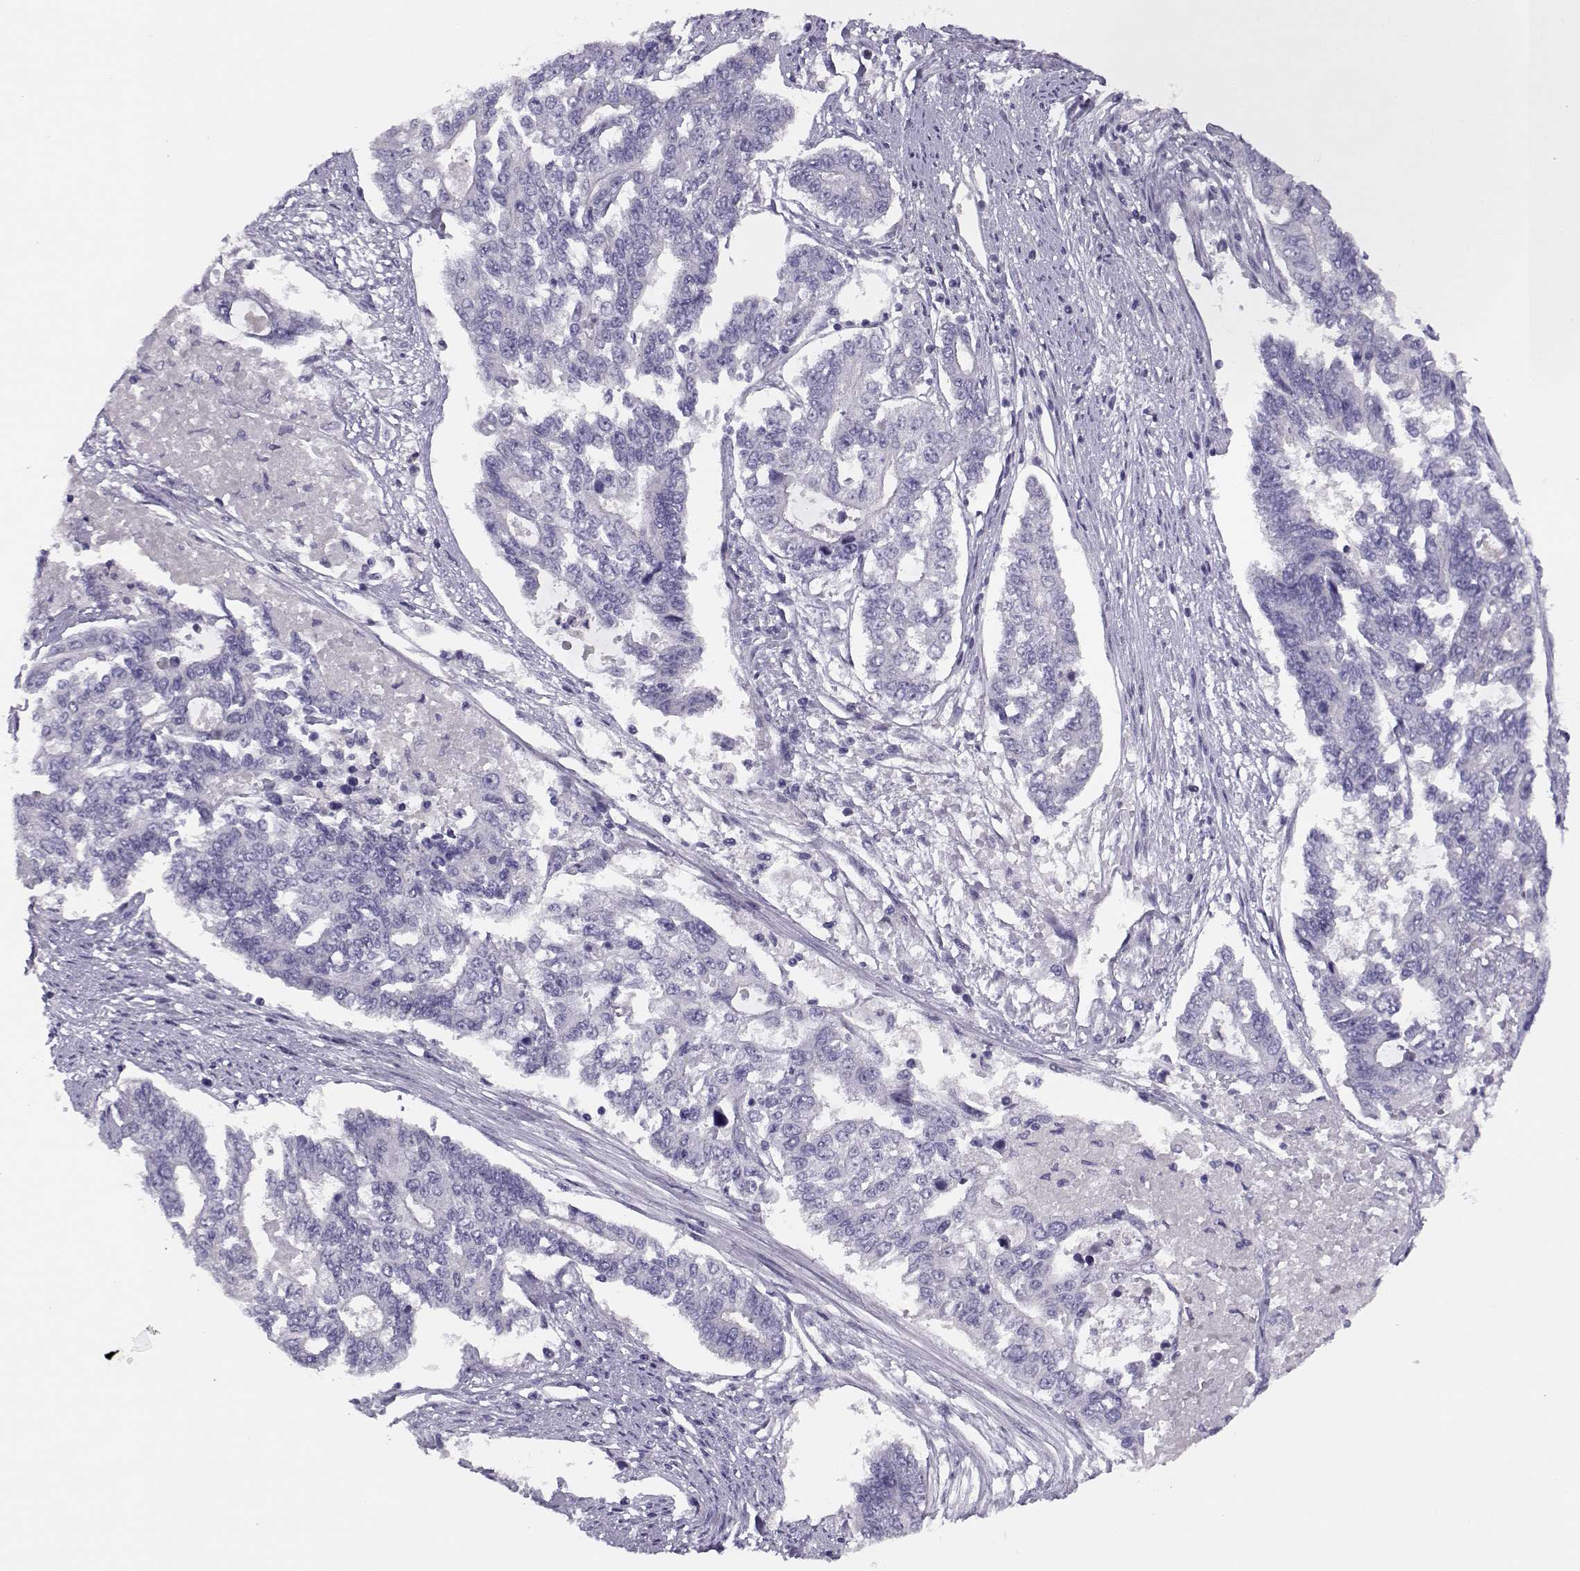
{"staining": {"intensity": "negative", "quantity": "none", "location": "none"}, "tissue": "endometrial cancer", "cell_type": "Tumor cells", "image_type": "cancer", "snomed": [{"axis": "morphology", "description": "Adenocarcinoma, NOS"}, {"axis": "topography", "description": "Uterus"}], "caption": "DAB immunohistochemical staining of human endometrial cancer (adenocarcinoma) demonstrates no significant positivity in tumor cells. (DAB immunohistochemistry visualized using brightfield microscopy, high magnification).", "gene": "CFAP77", "patient": {"sex": "female", "age": 59}}